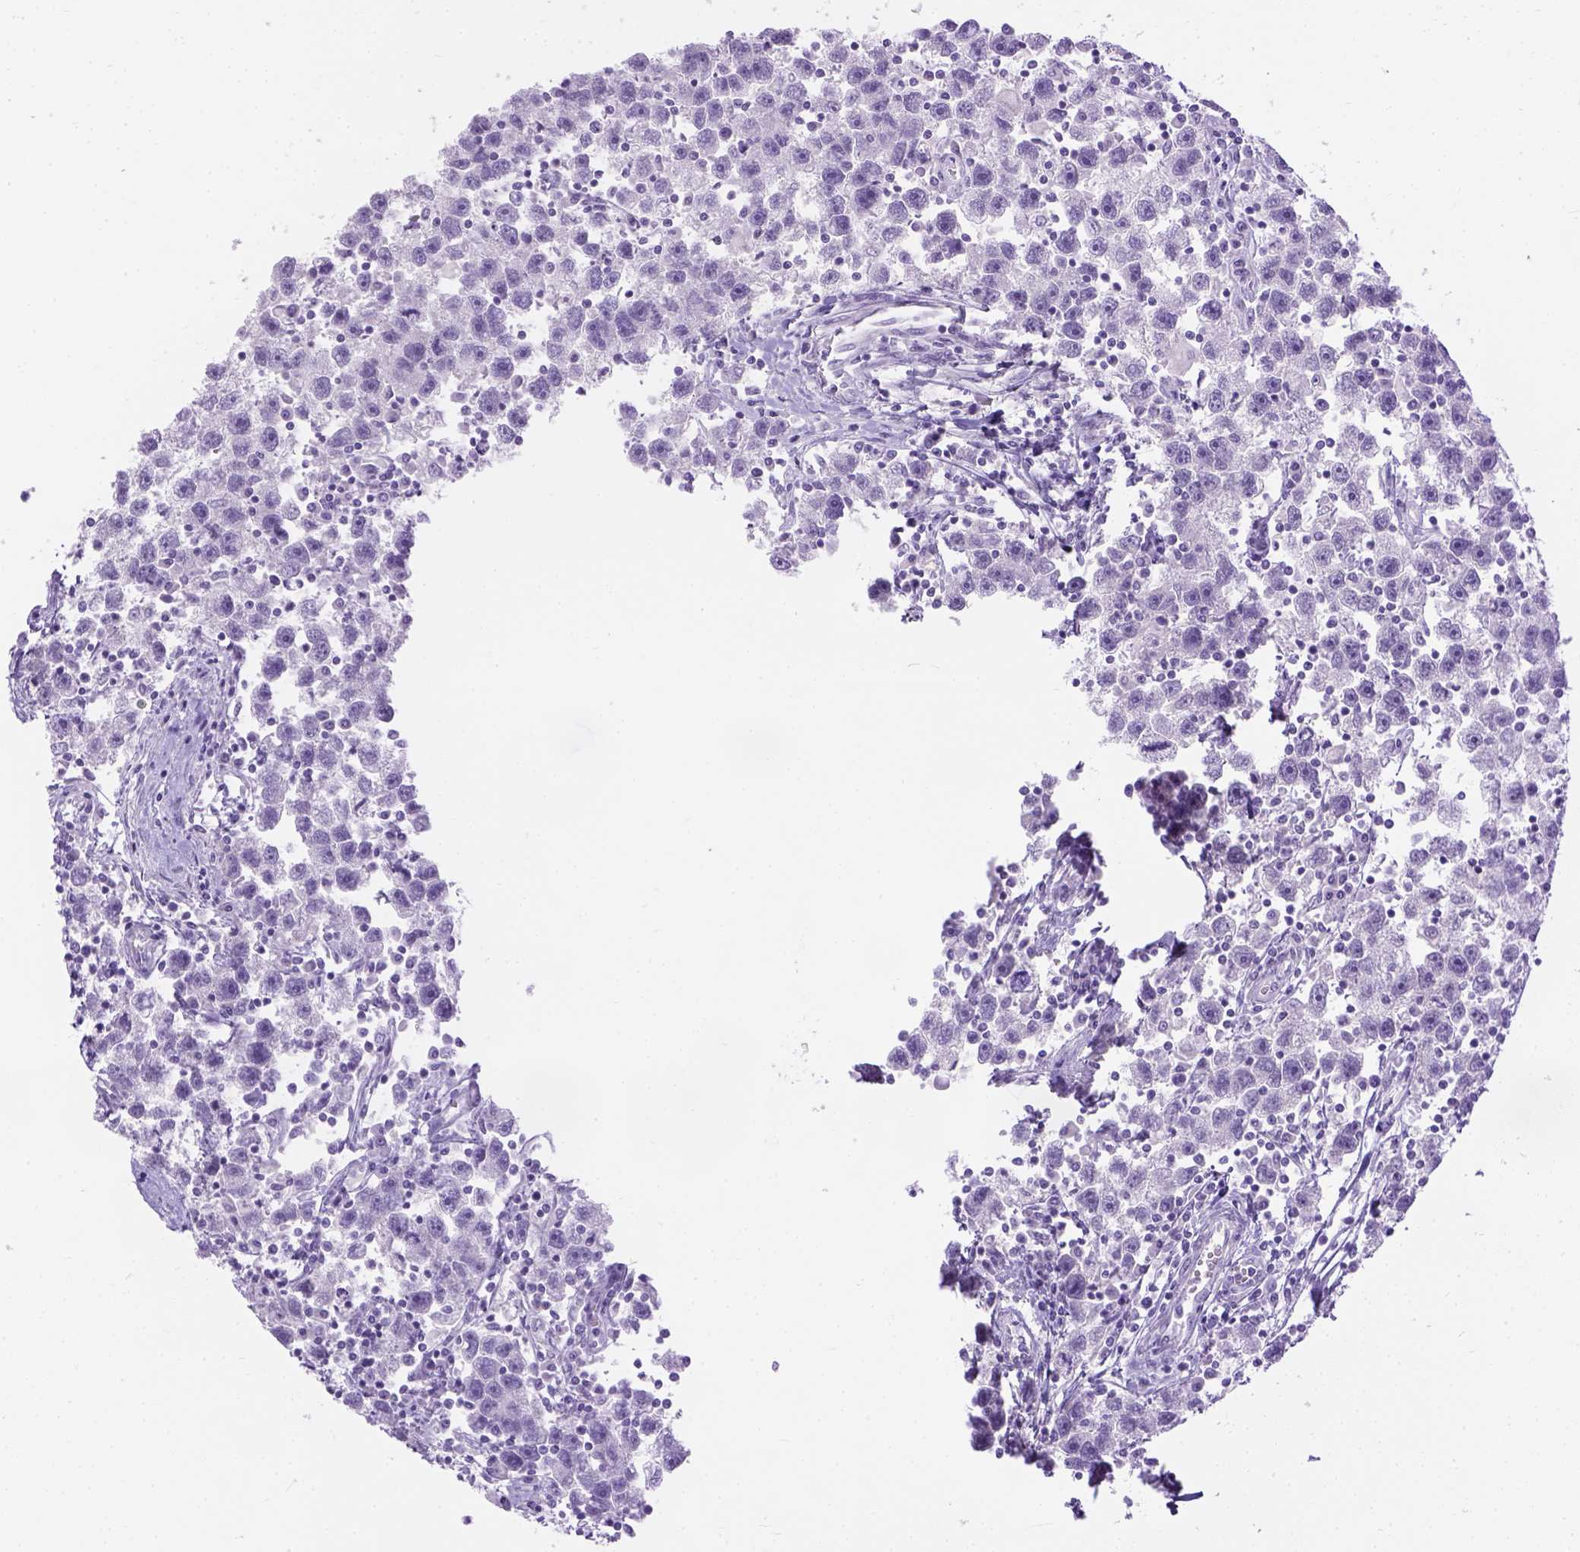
{"staining": {"intensity": "negative", "quantity": "none", "location": "none"}, "tissue": "testis cancer", "cell_type": "Tumor cells", "image_type": "cancer", "snomed": [{"axis": "morphology", "description": "Seminoma, NOS"}, {"axis": "topography", "description": "Testis"}], "caption": "A high-resolution micrograph shows immunohistochemistry staining of testis cancer (seminoma), which shows no significant expression in tumor cells.", "gene": "TMEM38A", "patient": {"sex": "male", "age": 30}}